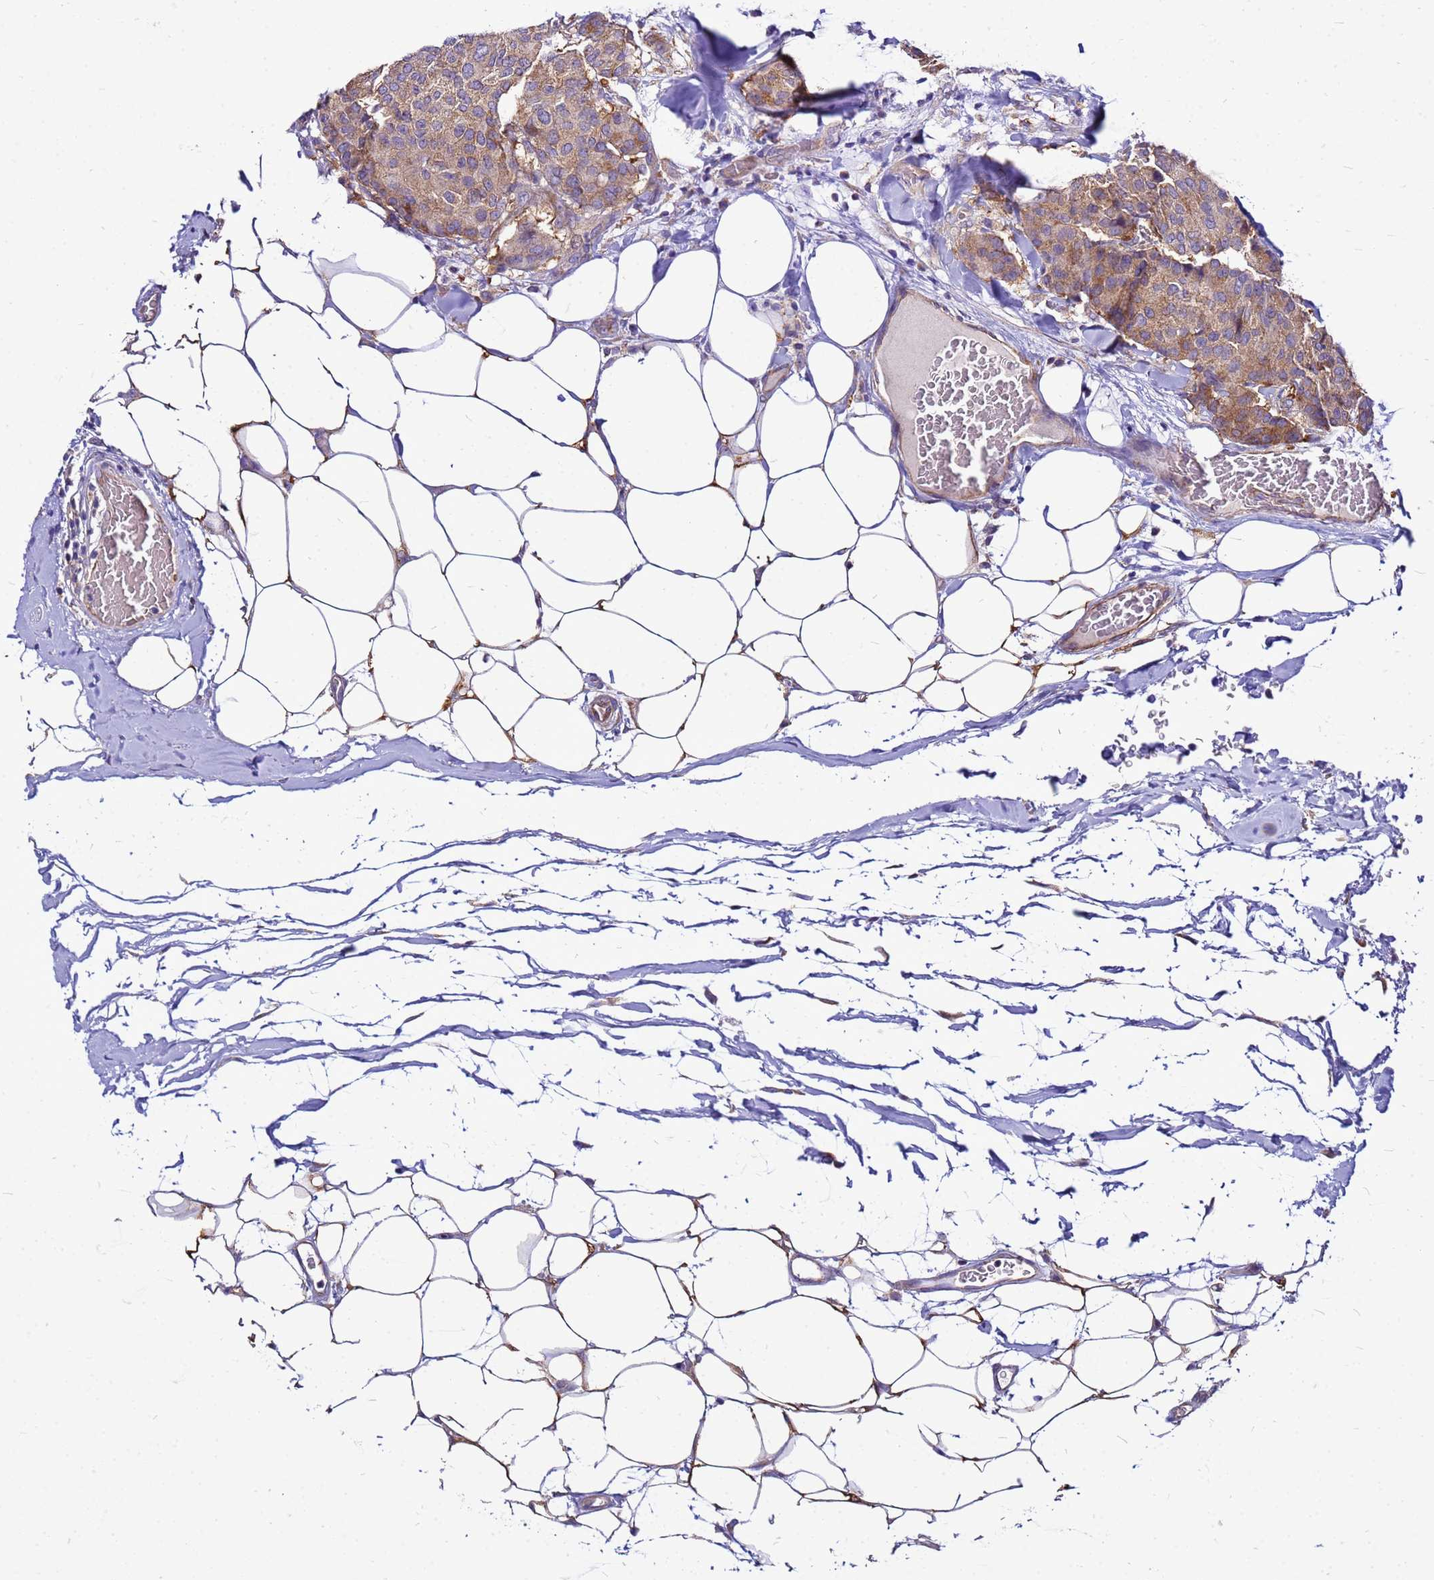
{"staining": {"intensity": "moderate", "quantity": ">75%", "location": "cytoplasmic/membranous"}, "tissue": "breast cancer", "cell_type": "Tumor cells", "image_type": "cancer", "snomed": [{"axis": "morphology", "description": "Duct carcinoma"}, {"axis": "topography", "description": "Breast"}], "caption": "Breast invasive ductal carcinoma stained with a protein marker demonstrates moderate staining in tumor cells.", "gene": "PKD1", "patient": {"sex": "female", "age": 75}}